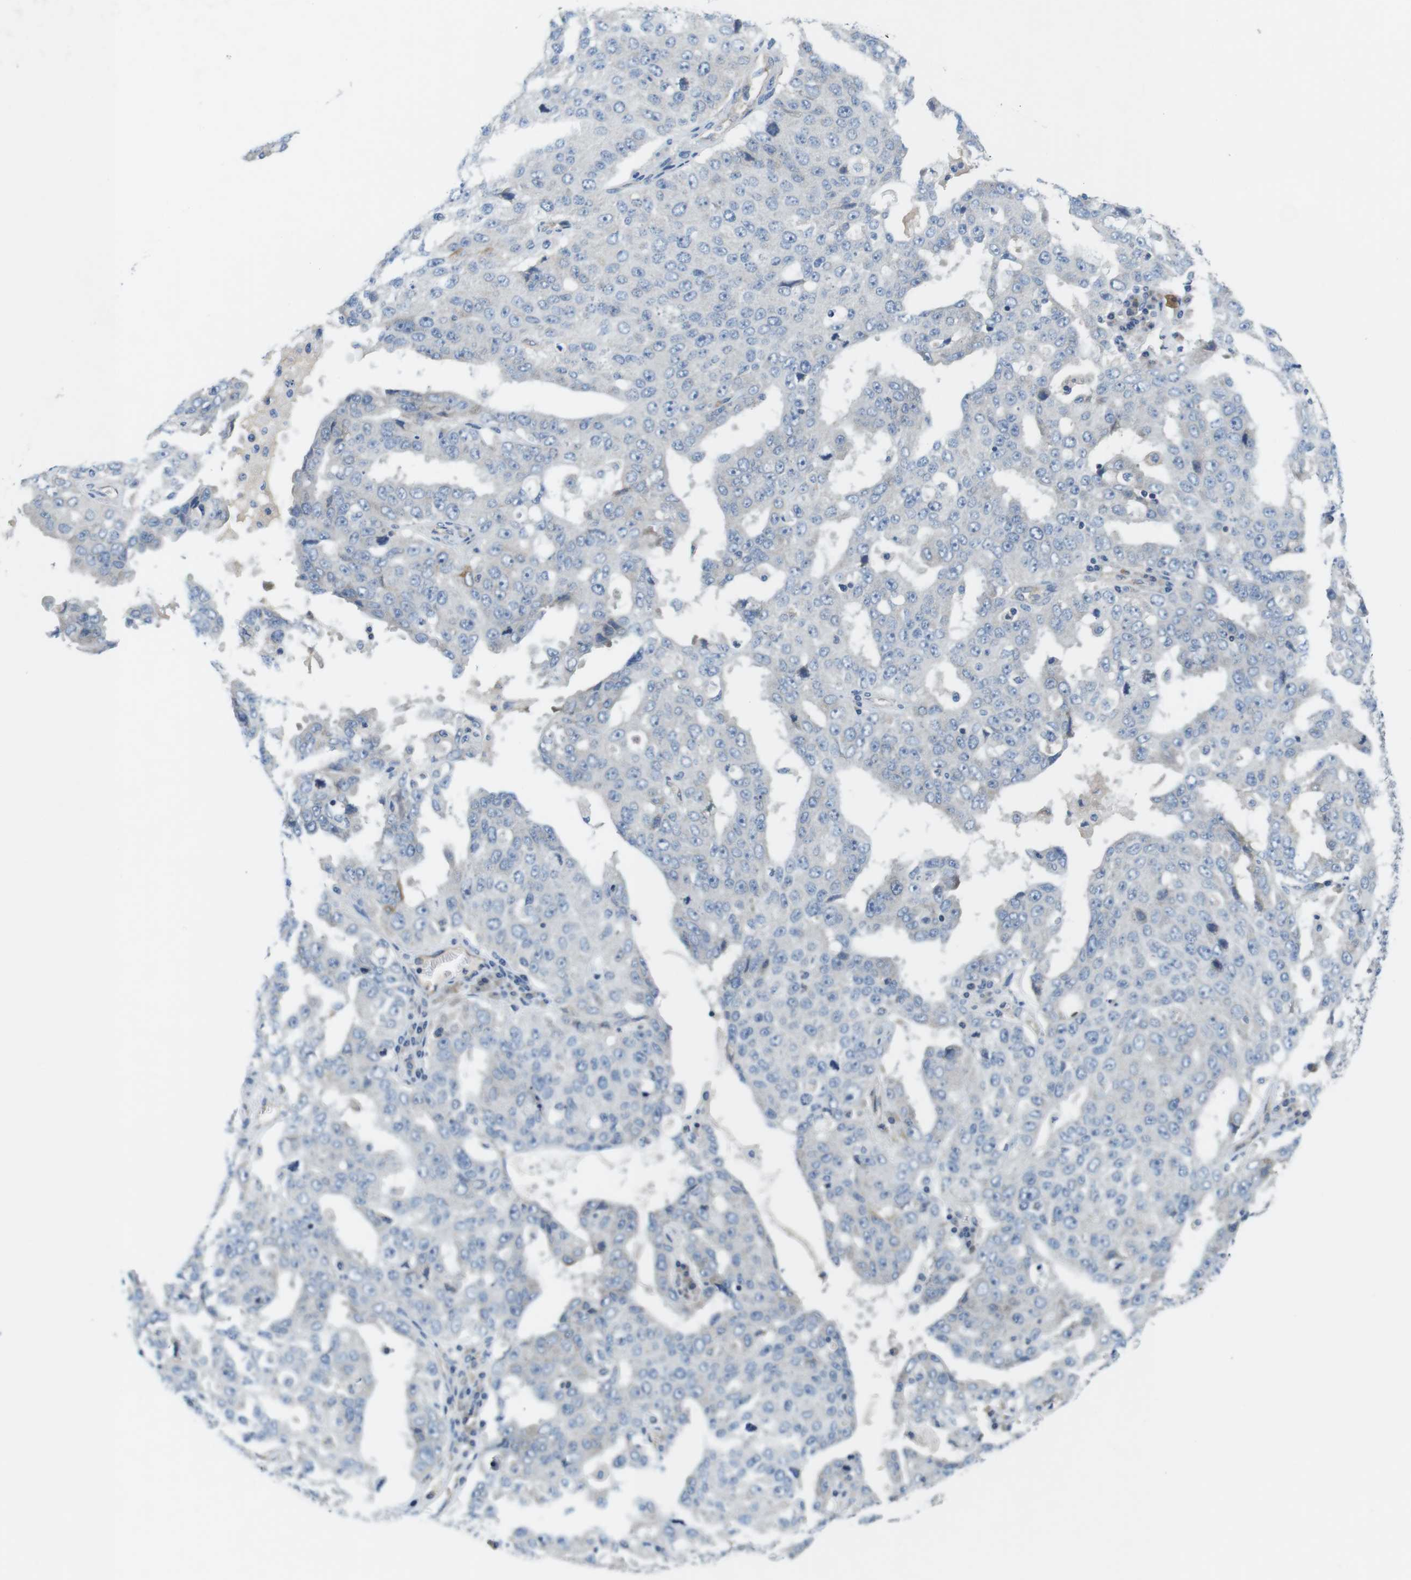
{"staining": {"intensity": "negative", "quantity": "none", "location": "none"}, "tissue": "ovarian cancer", "cell_type": "Tumor cells", "image_type": "cancer", "snomed": [{"axis": "morphology", "description": "Carcinoma, endometroid"}, {"axis": "topography", "description": "Ovary"}], "caption": "This is an immunohistochemistry image of endometroid carcinoma (ovarian). There is no positivity in tumor cells.", "gene": "DCLK1", "patient": {"sex": "female", "age": 62}}